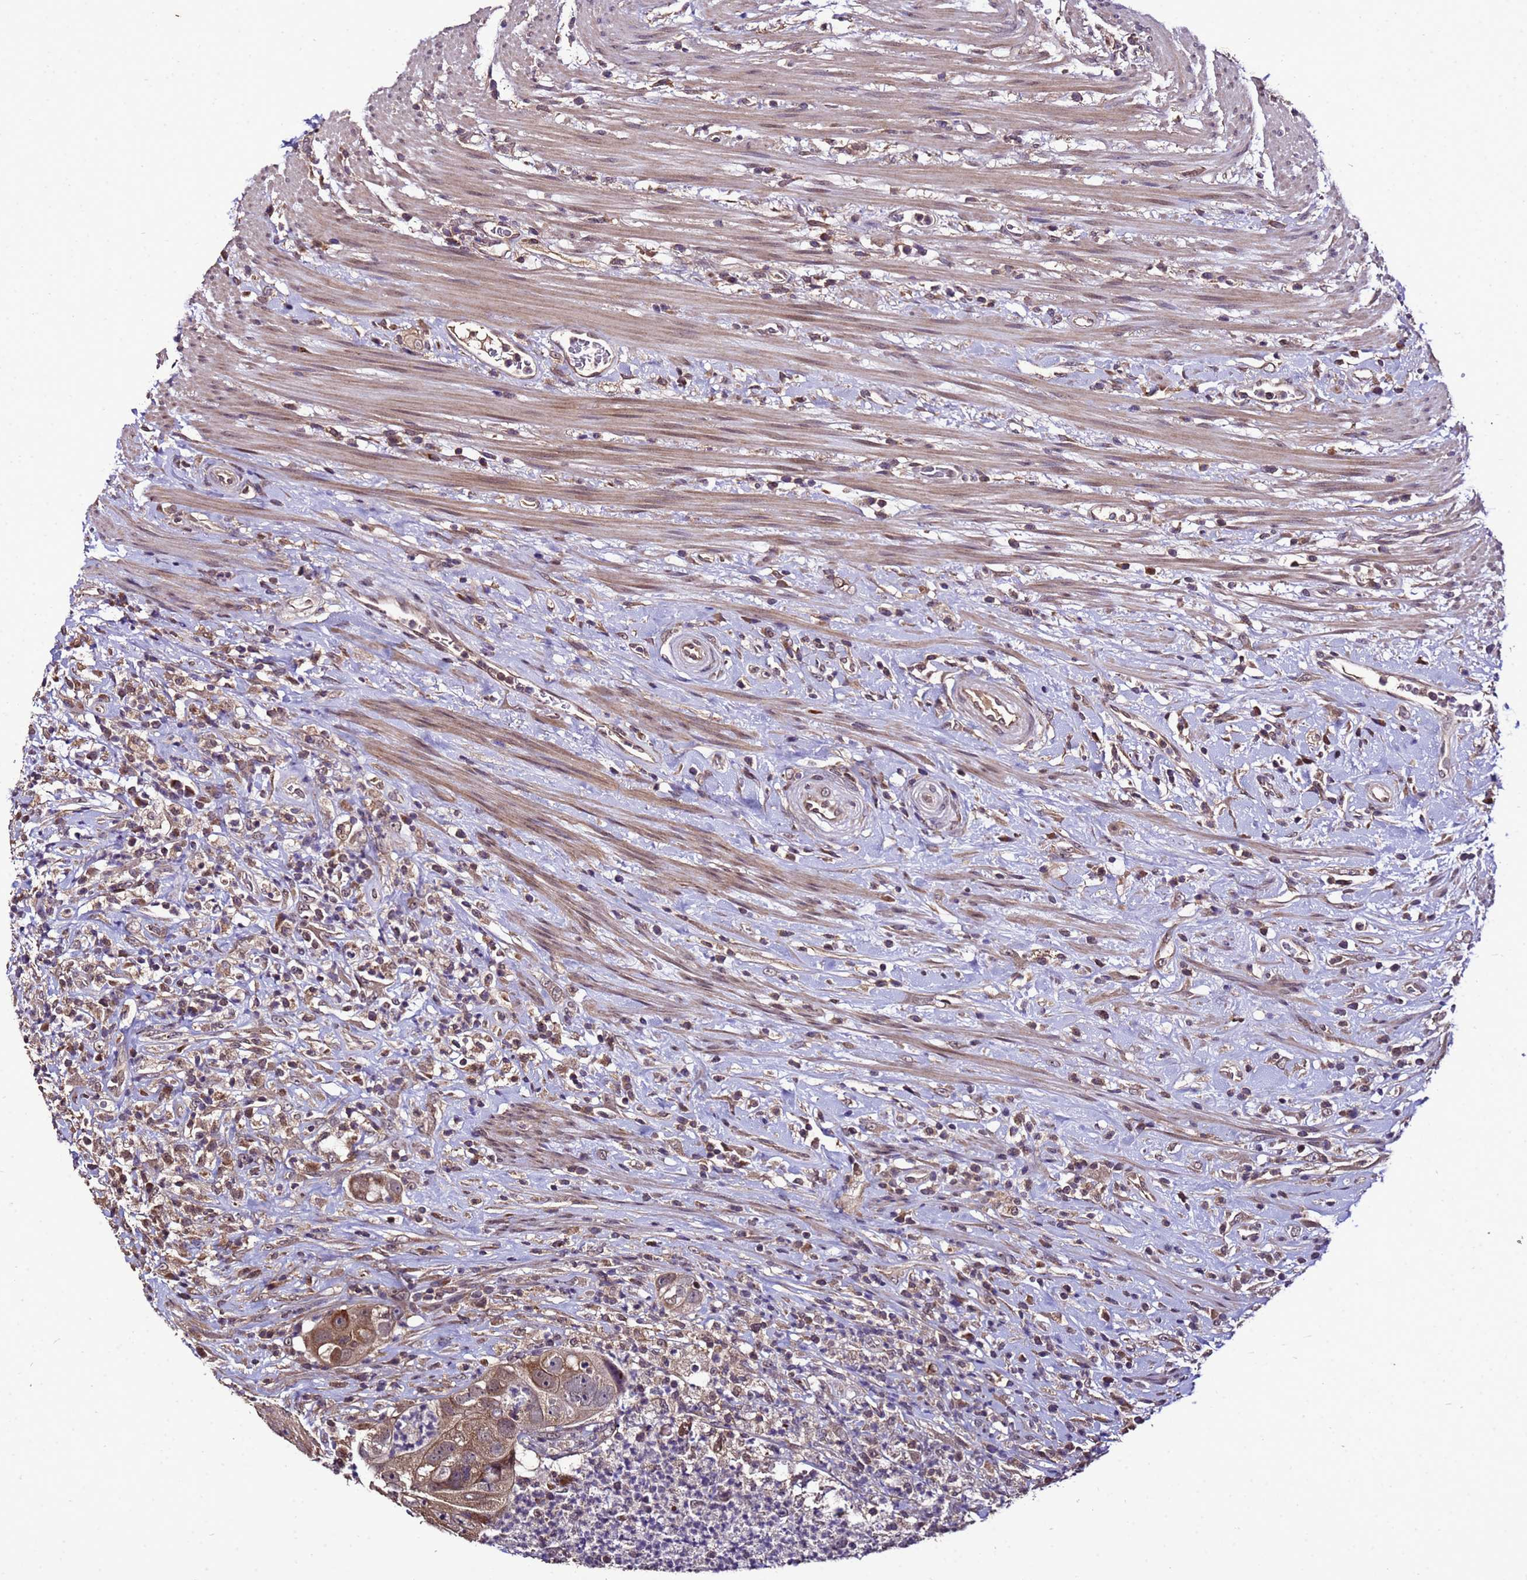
{"staining": {"intensity": "moderate", "quantity": ">75%", "location": "cytoplasmic/membranous"}, "tissue": "colorectal cancer", "cell_type": "Tumor cells", "image_type": "cancer", "snomed": [{"axis": "morphology", "description": "Adenocarcinoma, NOS"}, {"axis": "topography", "description": "Rectum"}], "caption": "Adenocarcinoma (colorectal) stained with DAB immunohistochemistry exhibits medium levels of moderate cytoplasmic/membranous staining in about >75% of tumor cells.", "gene": "ZNF329", "patient": {"sex": "male", "age": 59}}